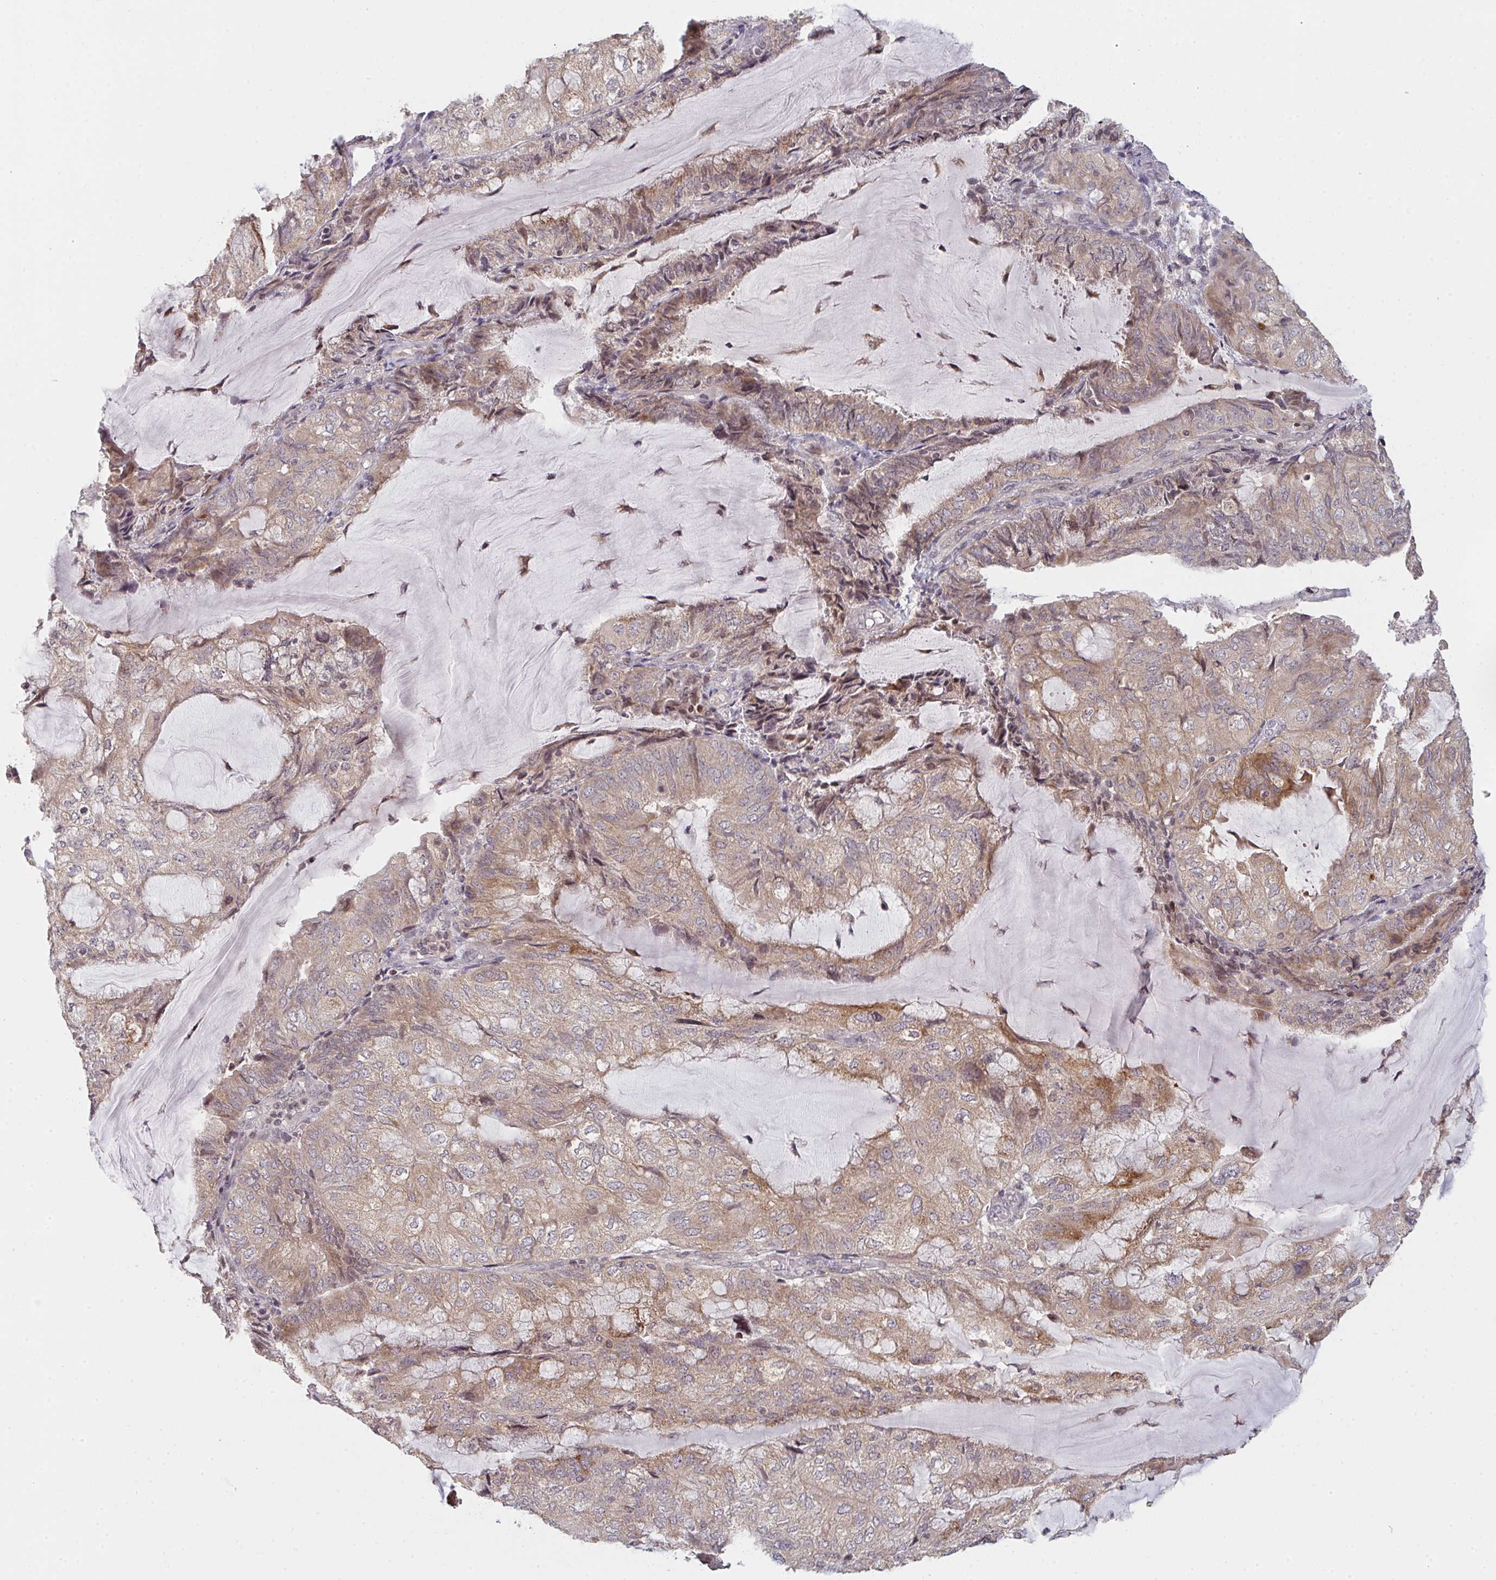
{"staining": {"intensity": "weak", "quantity": ">75%", "location": "cytoplasmic/membranous"}, "tissue": "endometrial cancer", "cell_type": "Tumor cells", "image_type": "cancer", "snomed": [{"axis": "morphology", "description": "Adenocarcinoma, NOS"}, {"axis": "topography", "description": "Endometrium"}], "caption": "Protein staining of adenocarcinoma (endometrial) tissue exhibits weak cytoplasmic/membranous expression in approximately >75% of tumor cells.", "gene": "DCST1", "patient": {"sex": "female", "age": 81}}